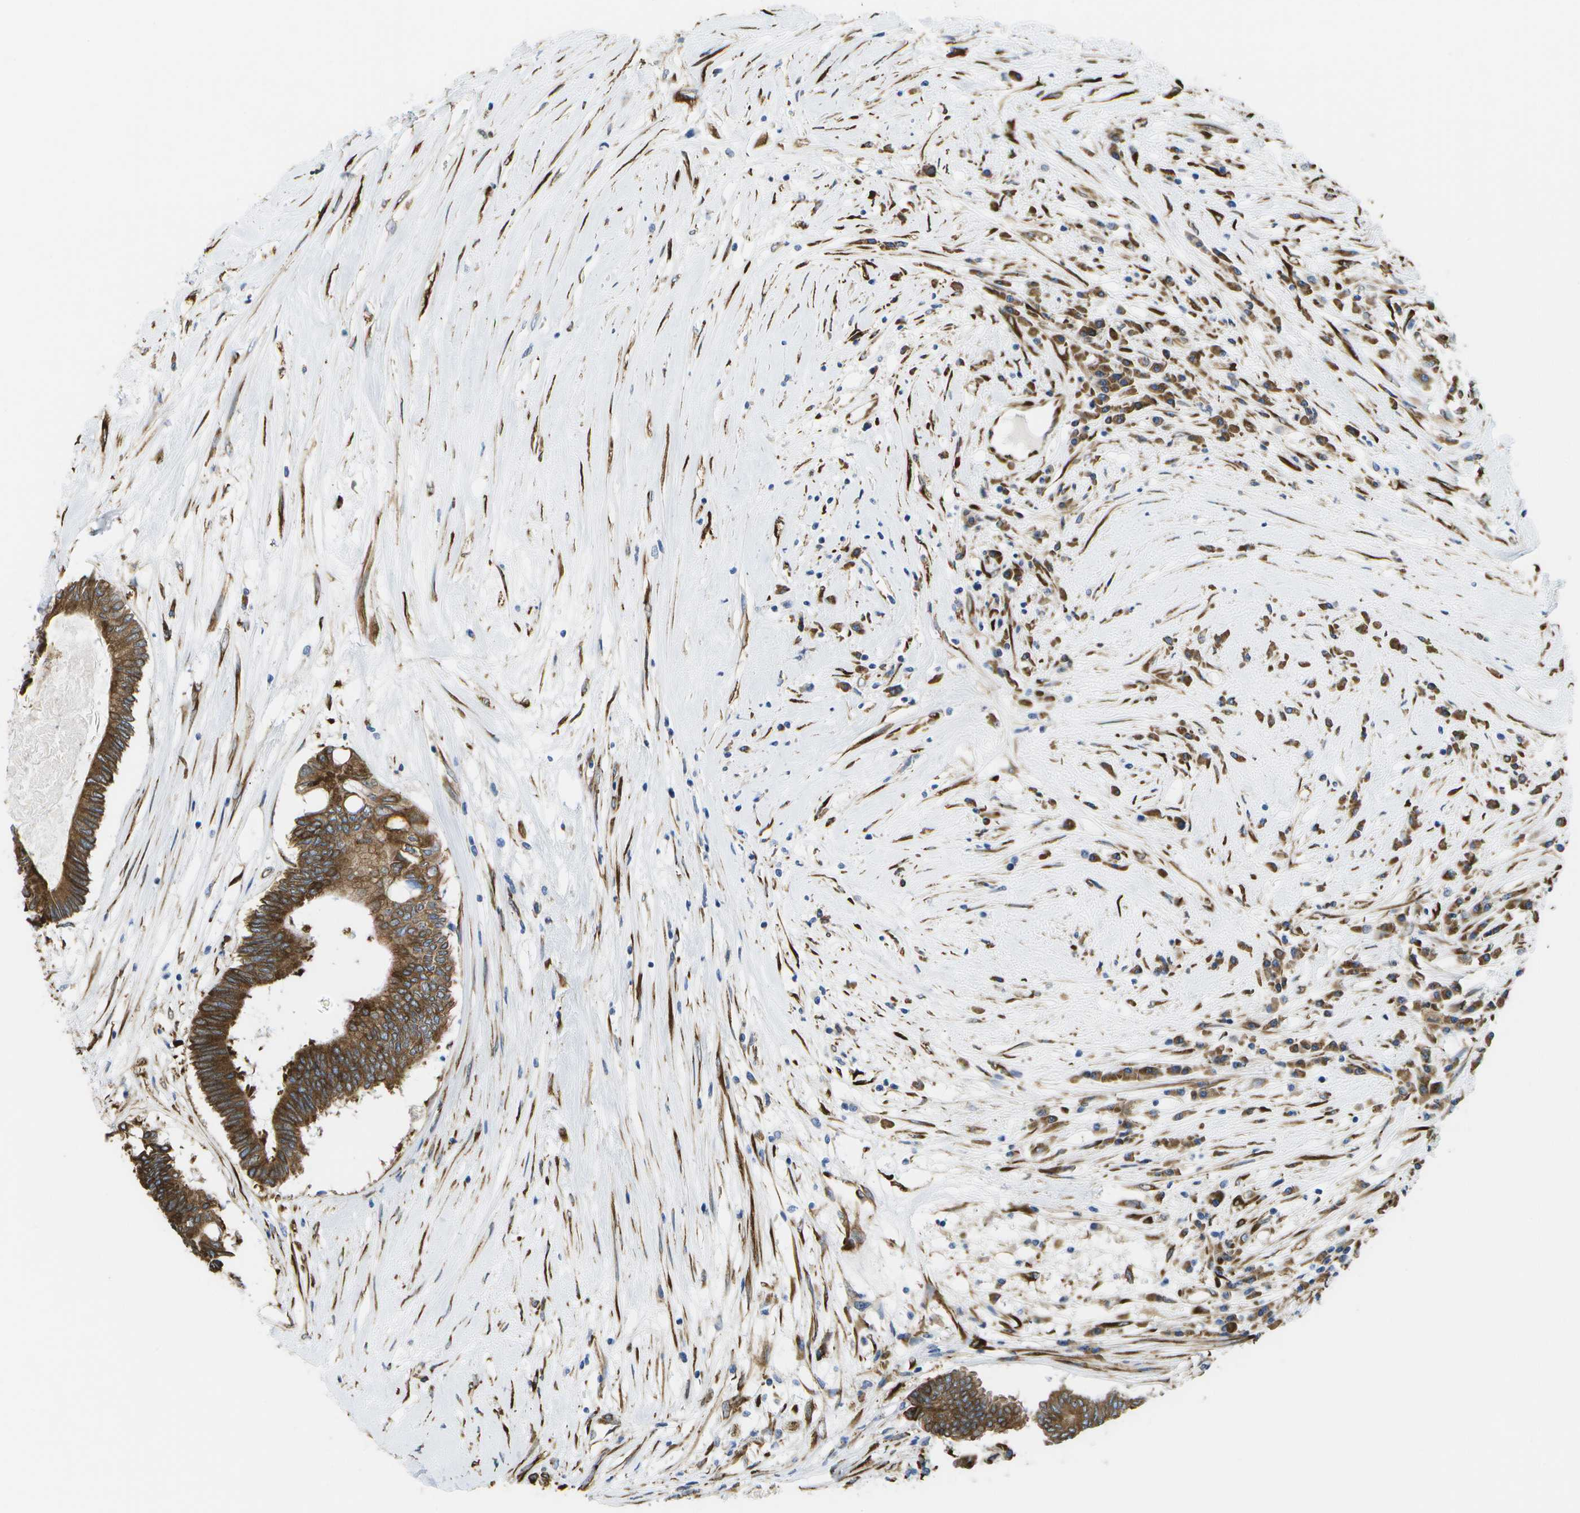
{"staining": {"intensity": "strong", "quantity": ">75%", "location": "cytoplasmic/membranous"}, "tissue": "colorectal cancer", "cell_type": "Tumor cells", "image_type": "cancer", "snomed": [{"axis": "morphology", "description": "Adenocarcinoma, NOS"}, {"axis": "topography", "description": "Rectum"}], "caption": "Tumor cells exhibit high levels of strong cytoplasmic/membranous positivity in about >75% of cells in colorectal adenocarcinoma.", "gene": "ZDHHC17", "patient": {"sex": "male", "age": 63}}